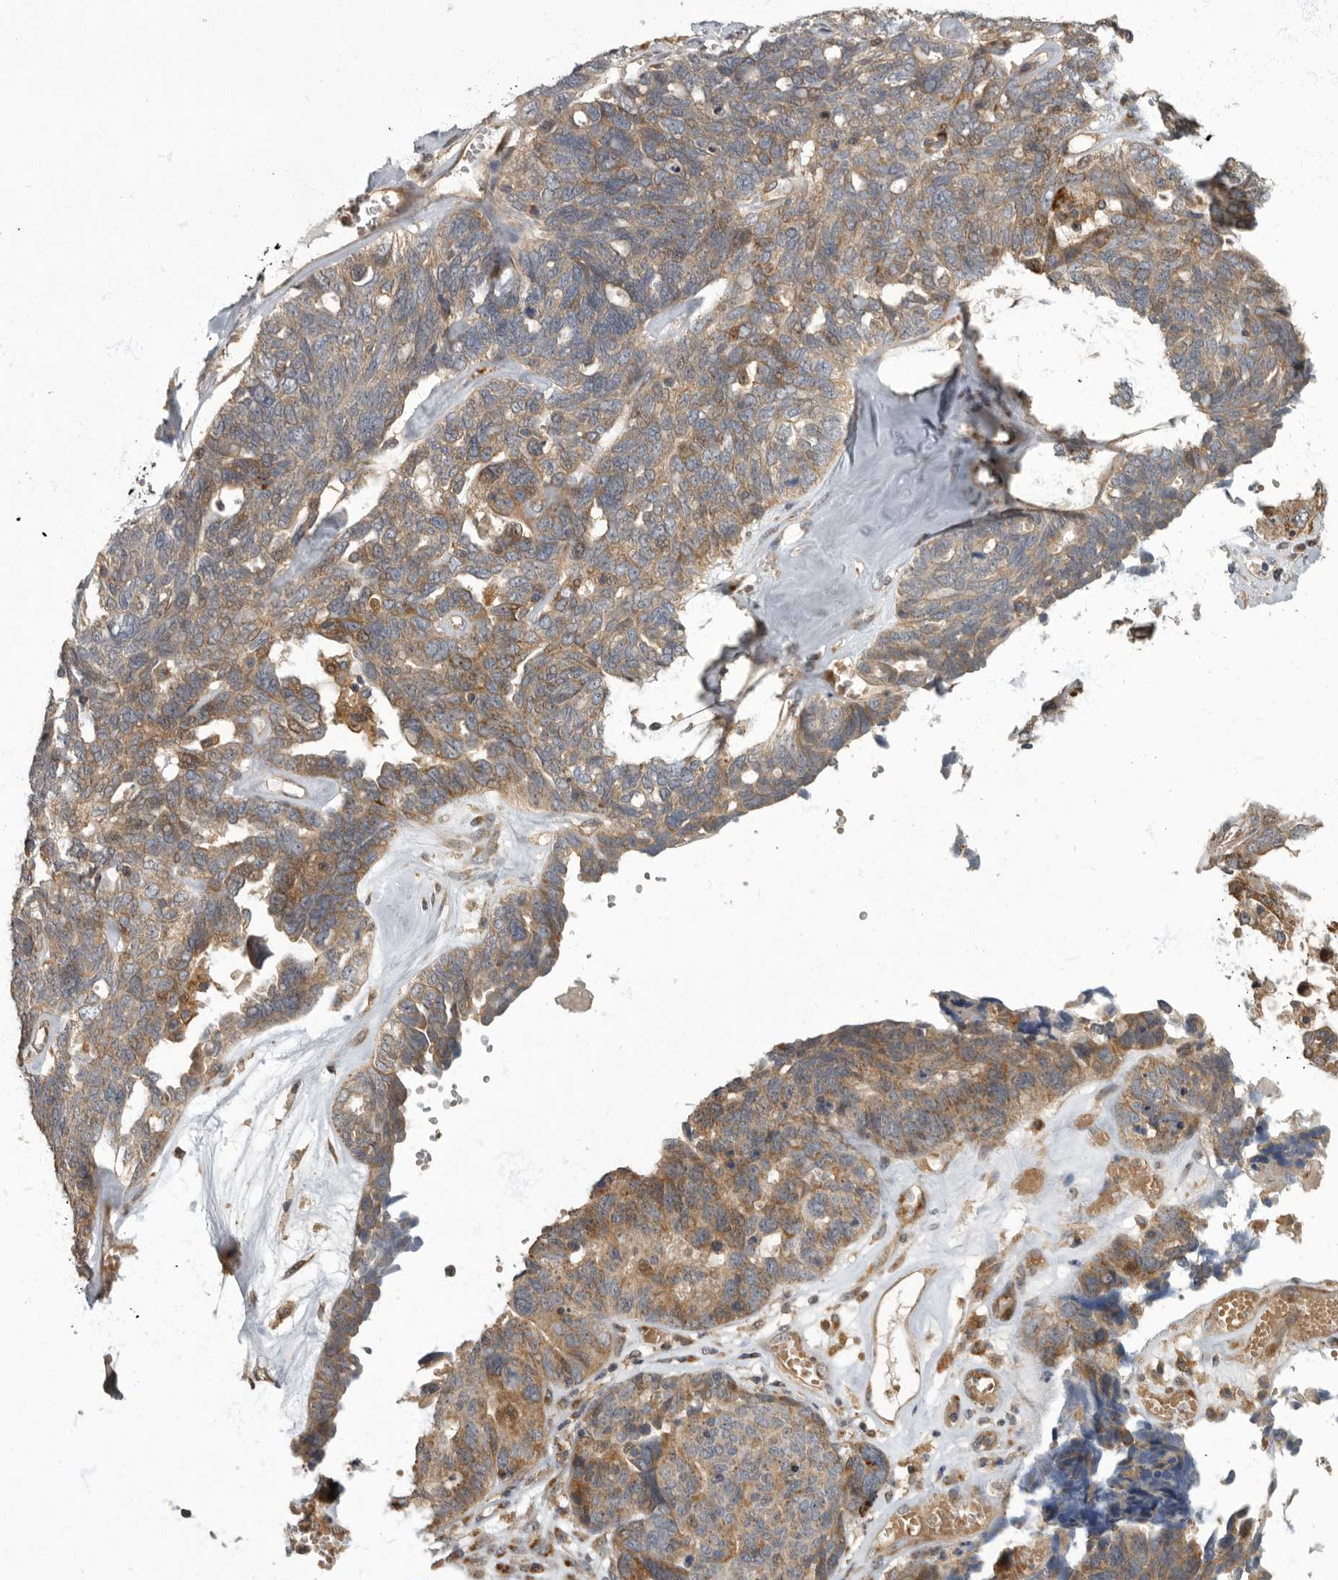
{"staining": {"intensity": "moderate", "quantity": "25%-75%", "location": "cytoplasmic/membranous"}, "tissue": "ovarian cancer", "cell_type": "Tumor cells", "image_type": "cancer", "snomed": [{"axis": "morphology", "description": "Cystadenocarcinoma, serous, NOS"}, {"axis": "topography", "description": "Ovary"}], "caption": "The micrograph displays a brown stain indicating the presence of a protein in the cytoplasmic/membranous of tumor cells in ovarian cancer (serous cystadenocarcinoma). The staining was performed using DAB to visualize the protein expression in brown, while the nuclei were stained in blue with hematoxylin (Magnification: 20x).", "gene": "IQCK", "patient": {"sex": "female", "age": 79}}